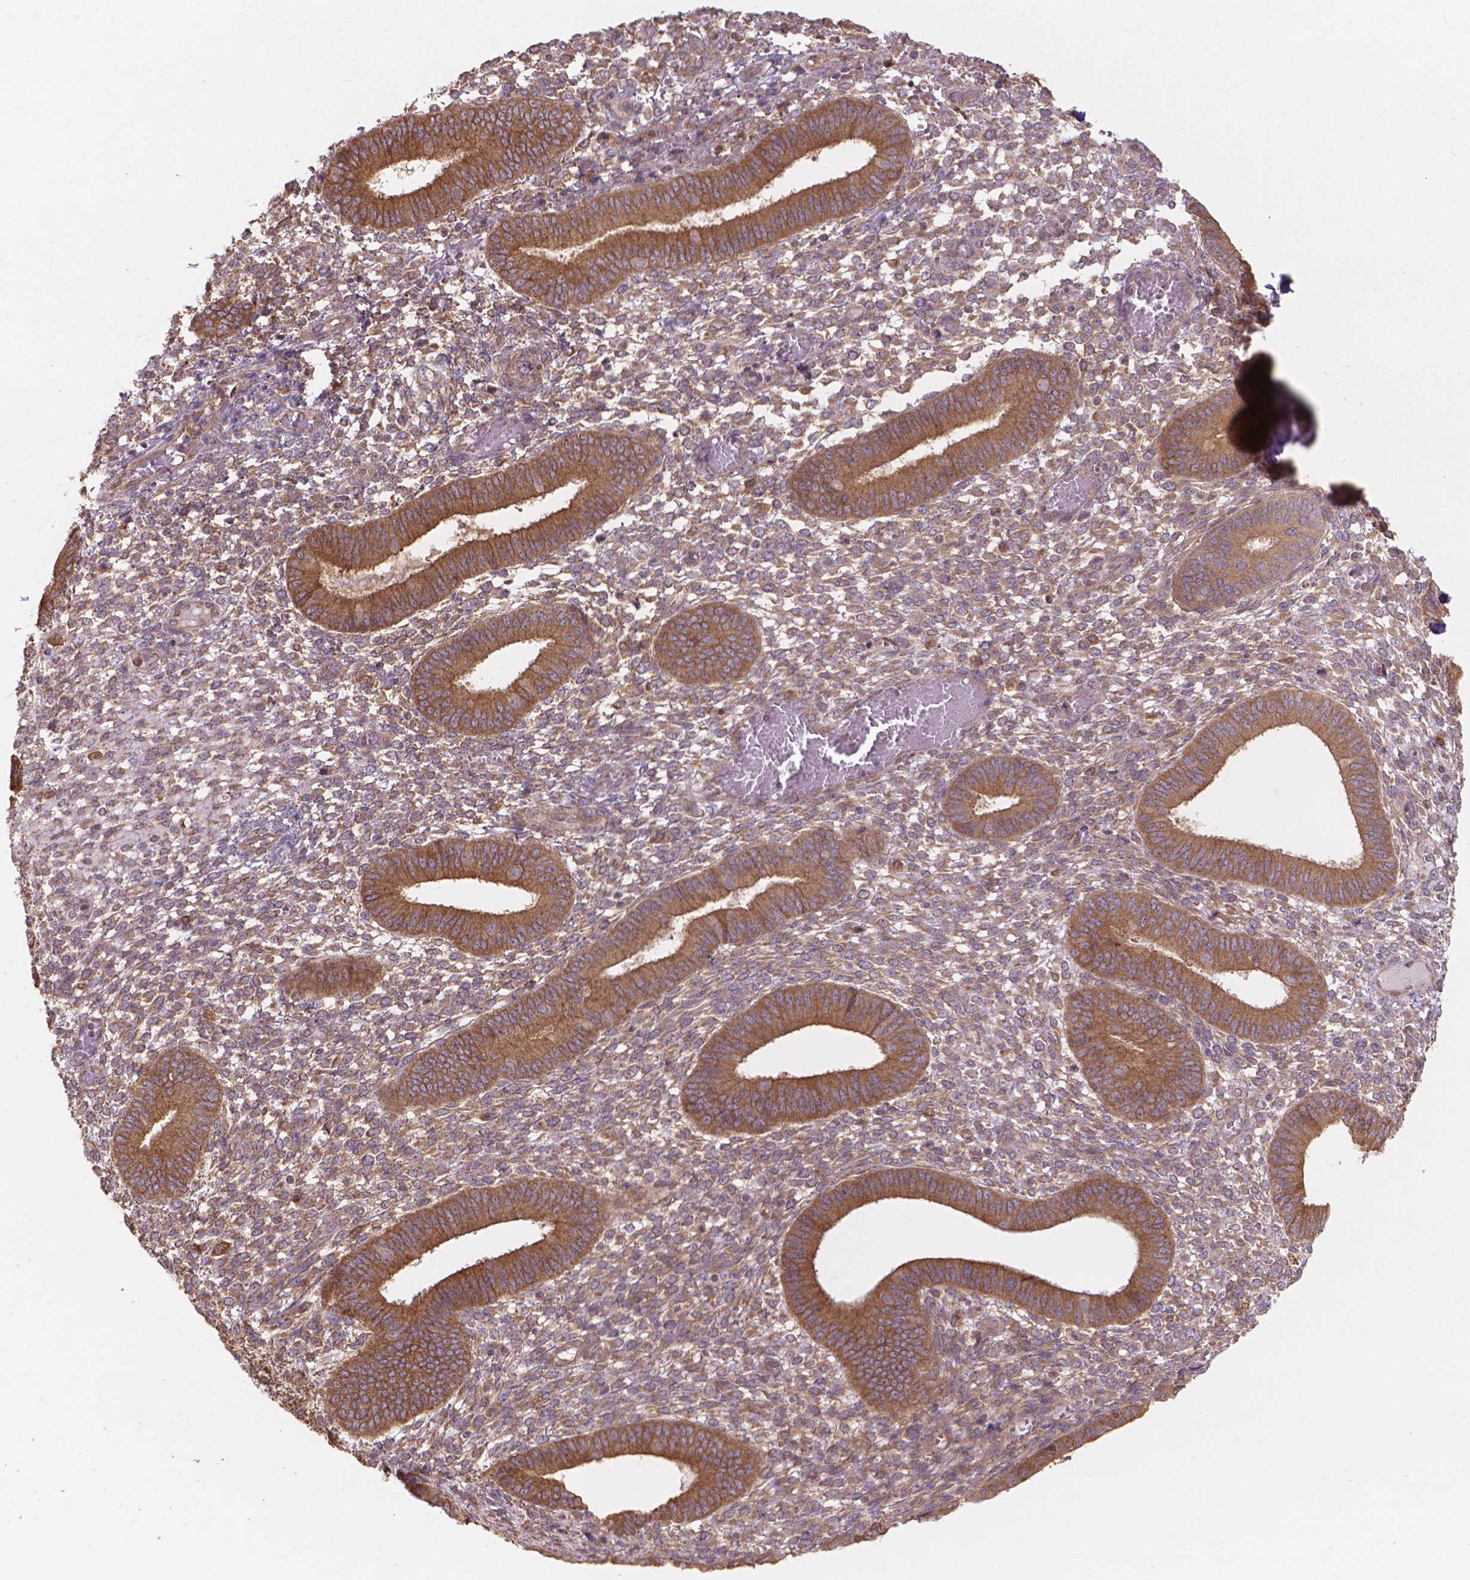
{"staining": {"intensity": "moderate", "quantity": ">75%", "location": "cytoplasmic/membranous"}, "tissue": "endometrium", "cell_type": "Cells in endometrial stroma", "image_type": "normal", "snomed": [{"axis": "morphology", "description": "Normal tissue, NOS"}, {"axis": "topography", "description": "Endometrium"}], "caption": "Normal endometrium displays moderate cytoplasmic/membranous expression in about >75% of cells in endometrial stroma (DAB = brown stain, brightfield microscopy at high magnification)..", "gene": "TAB2", "patient": {"sex": "female", "age": 42}}